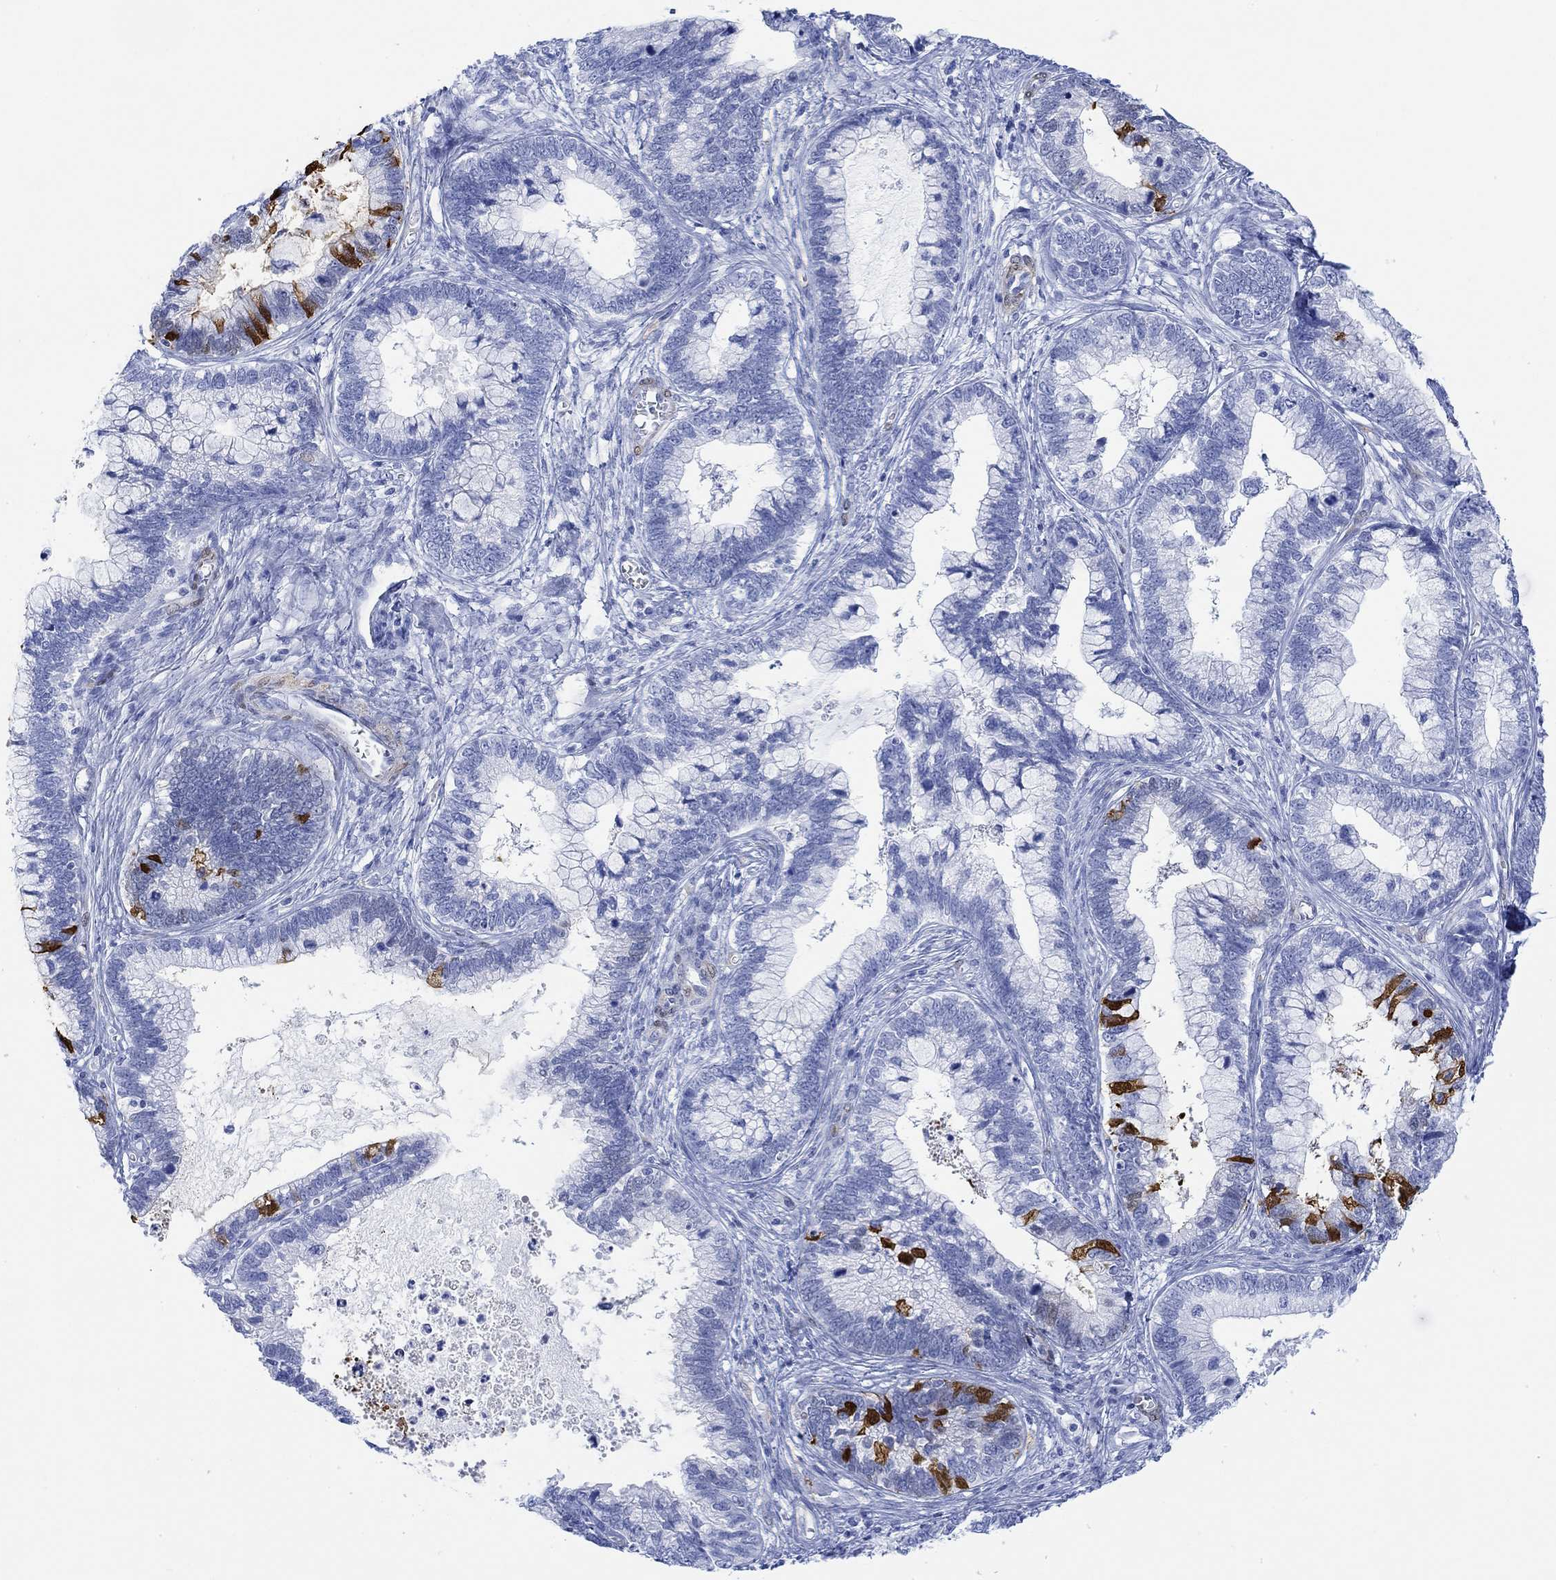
{"staining": {"intensity": "strong", "quantity": "<25%", "location": "cytoplasmic/membranous,nuclear"}, "tissue": "cervical cancer", "cell_type": "Tumor cells", "image_type": "cancer", "snomed": [{"axis": "morphology", "description": "Adenocarcinoma, NOS"}, {"axis": "topography", "description": "Cervix"}], "caption": "High-magnification brightfield microscopy of adenocarcinoma (cervical) stained with DAB (brown) and counterstained with hematoxylin (blue). tumor cells exhibit strong cytoplasmic/membranous and nuclear staining is present in approximately<25% of cells. (DAB (3,3'-diaminobenzidine) = brown stain, brightfield microscopy at high magnification).", "gene": "TPPP3", "patient": {"sex": "female", "age": 44}}